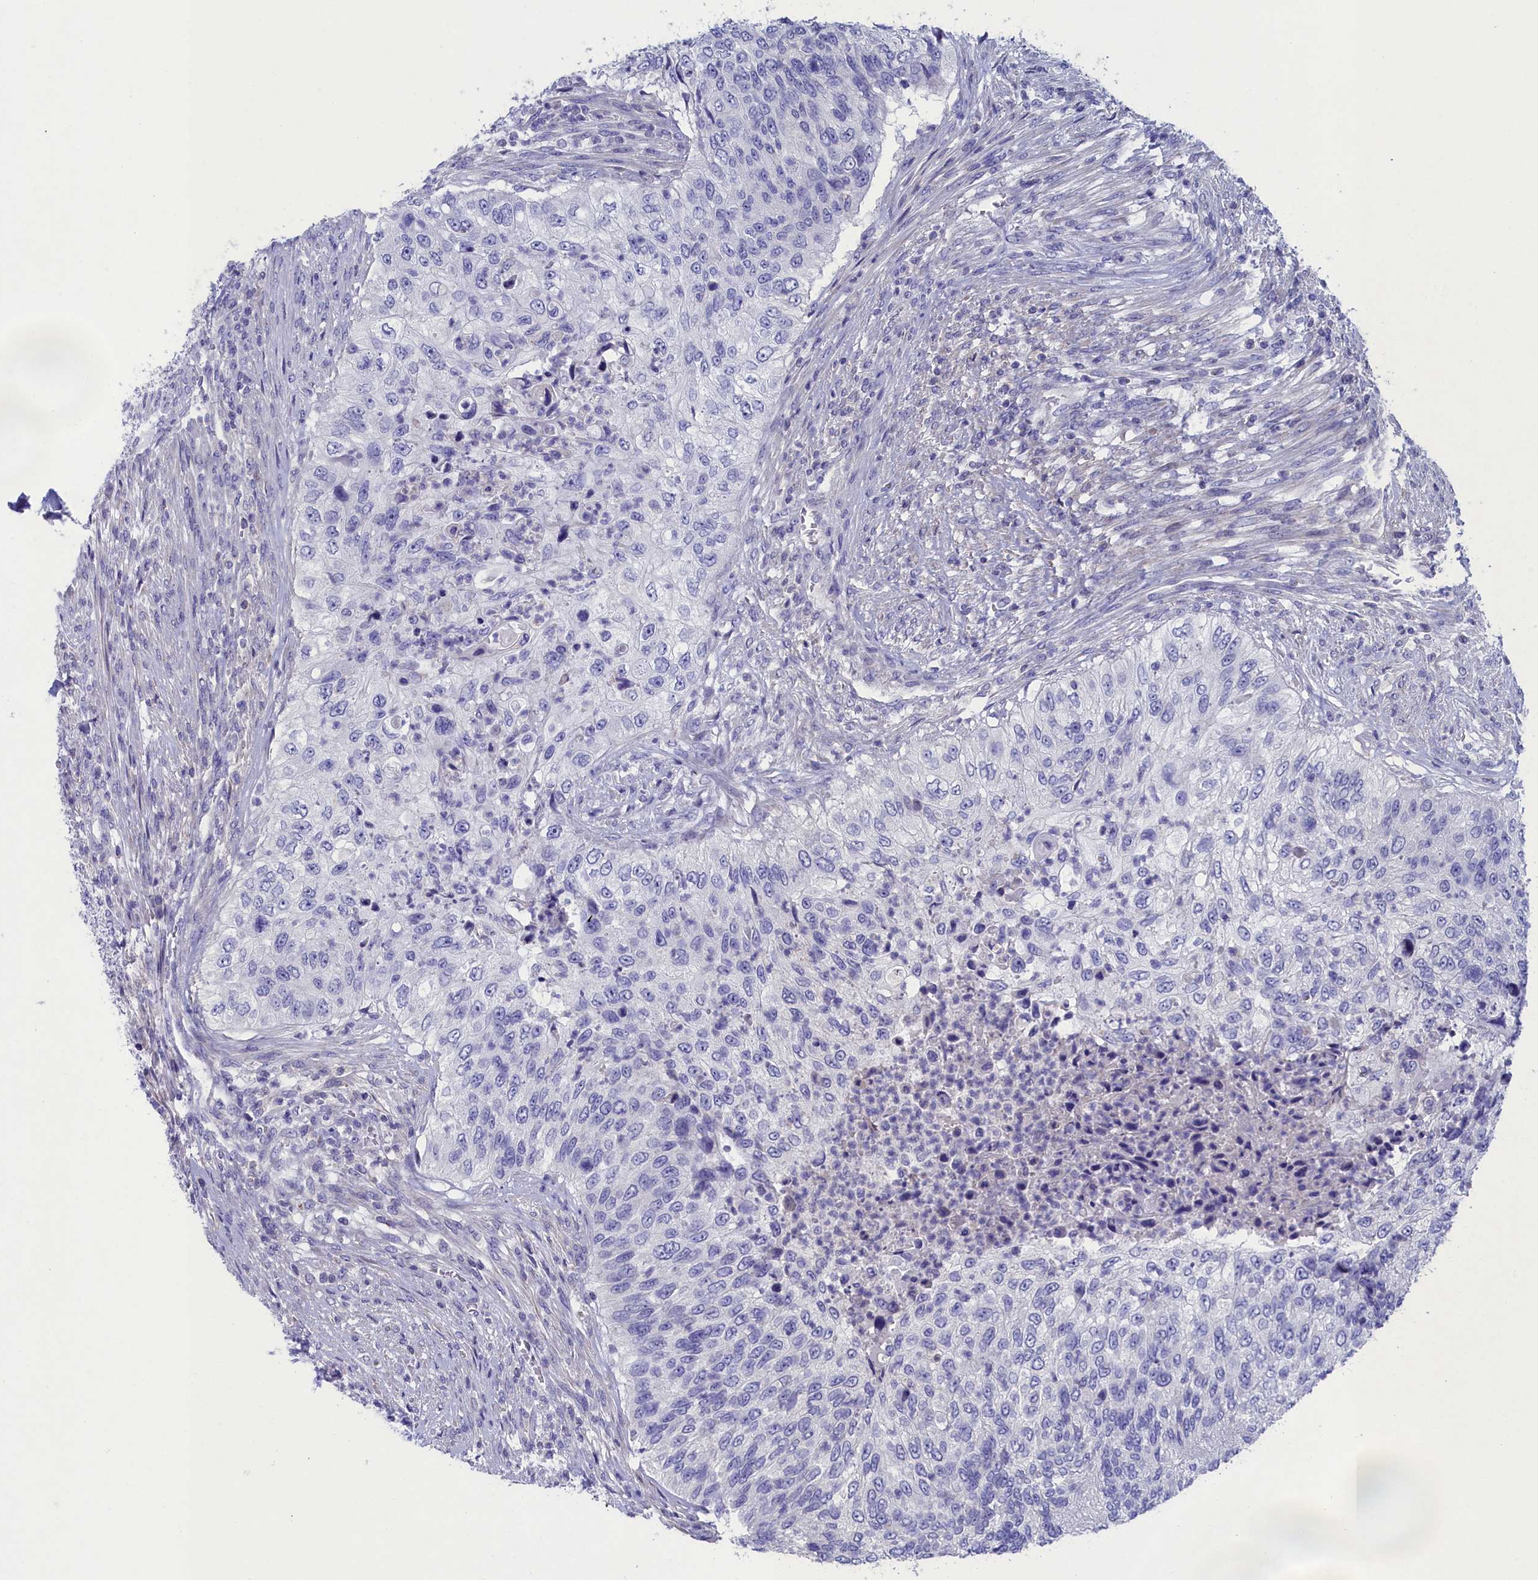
{"staining": {"intensity": "negative", "quantity": "none", "location": "none"}, "tissue": "urothelial cancer", "cell_type": "Tumor cells", "image_type": "cancer", "snomed": [{"axis": "morphology", "description": "Urothelial carcinoma, High grade"}, {"axis": "topography", "description": "Urinary bladder"}], "caption": "An IHC histopathology image of urothelial carcinoma (high-grade) is shown. There is no staining in tumor cells of urothelial carcinoma (high-grade). Brightfield microscopy of immunohistochemistry (IHC) stained with DAB (3,3'-diaminobenzidine) (brown) and hematoxylin (blue), captured at high magnification.", "gene": "PRDM12", "patient": {"sex": "female", "age": 60}}